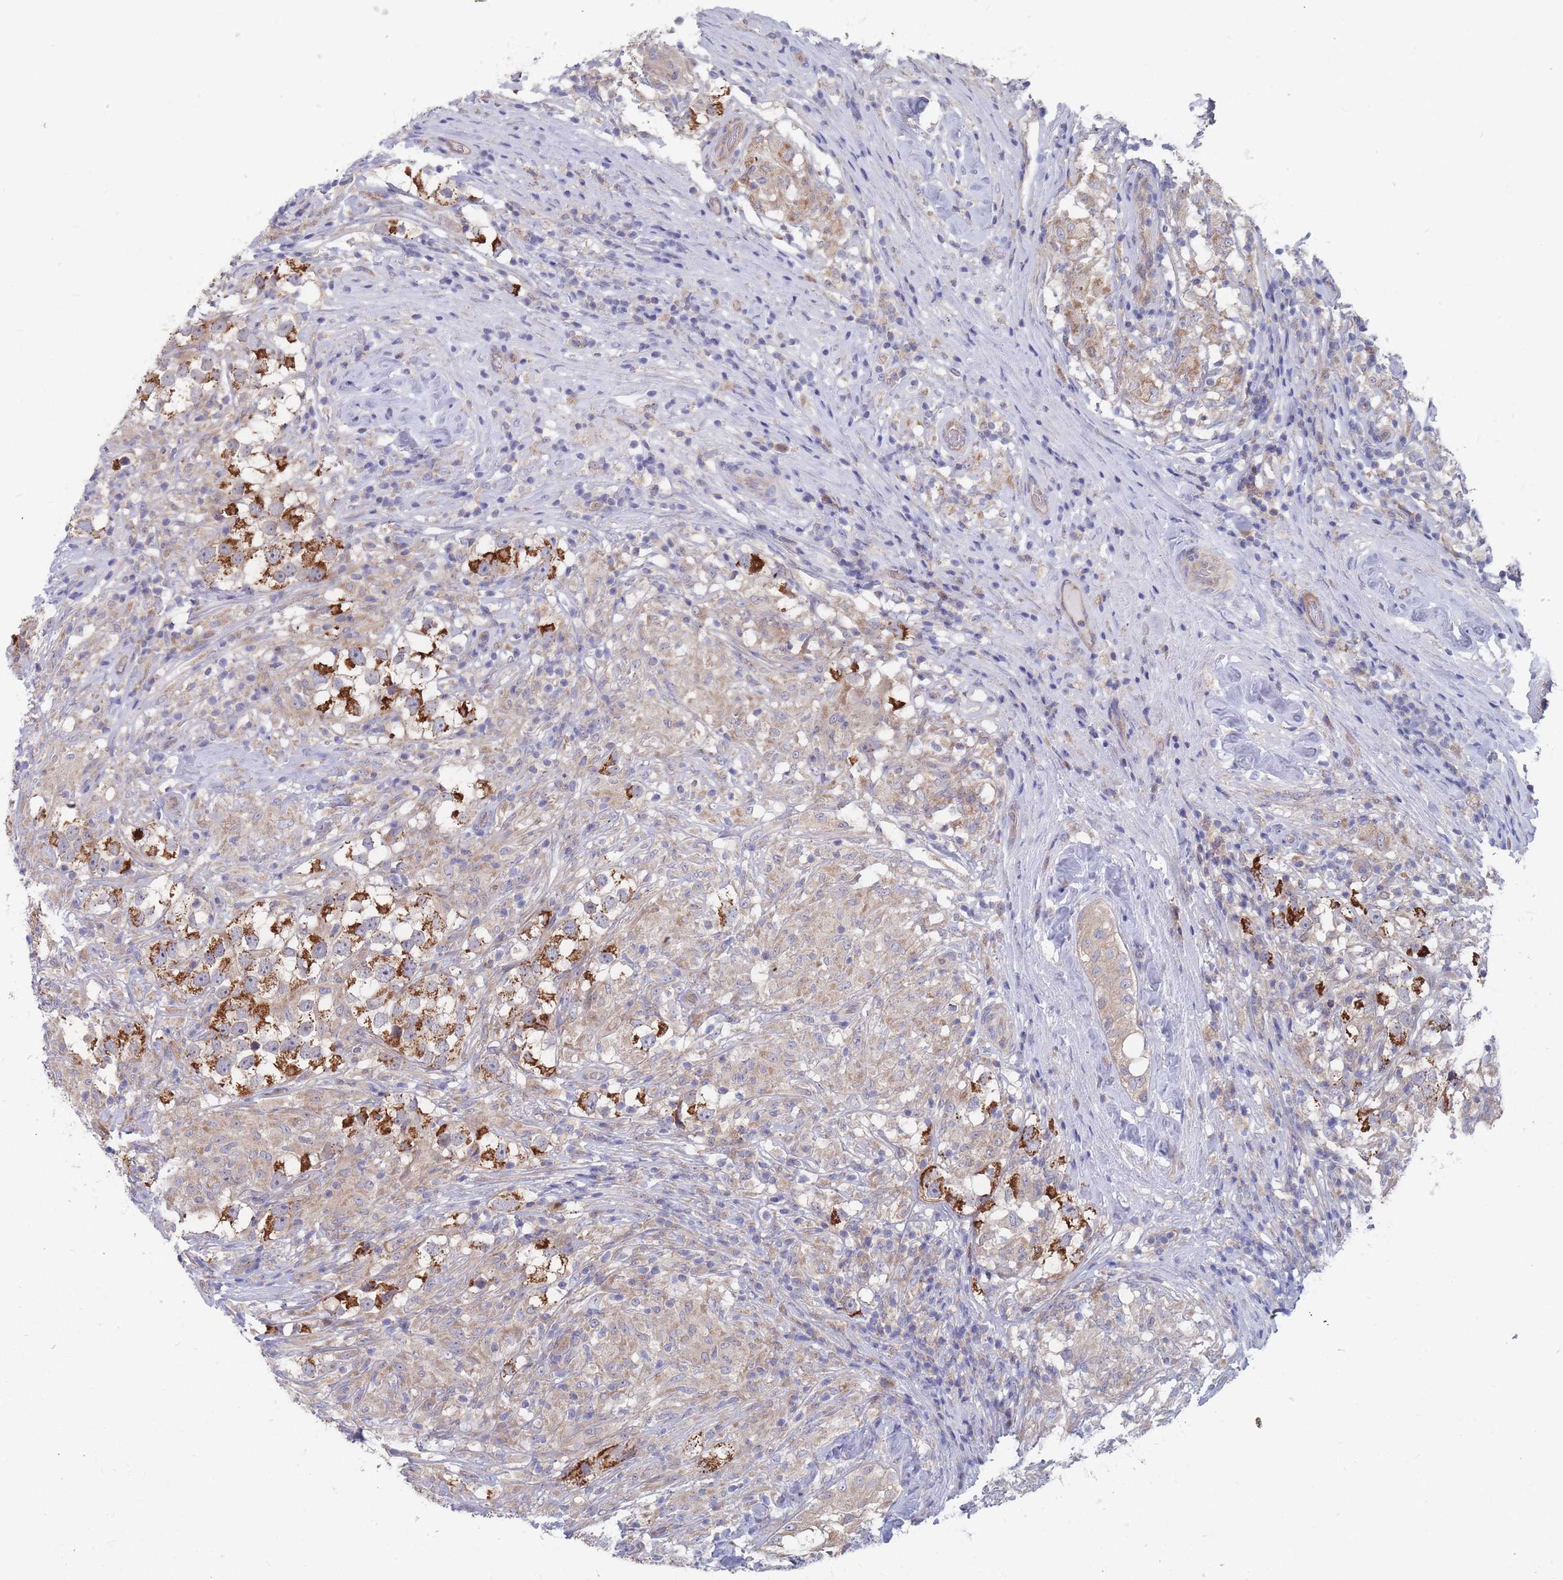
{"staining": {"intensity": "strong", "quantity": ">75%", "location": "cytoplasmic/membranous"}, "tissue": "testis cancer", "cell_type": "Tumor cells", "image_type": "cancer", "snomed": [{"axis": "morphology", "description": "Seminoma, NOS"}, {"axis": "topography", "description": "Testis"}], "caption": "Immunohistochemical staining of testis cancer displays strong cytoplasmic/membranous protein staining in approximately >75% of tumor cells. The staining was performed using DAB, with brown indicating positive protein expression. Nuclei are stained blue with hematoxylin.", "gene": "NUB1", "patient": {"sex": "male", "age": 46}}